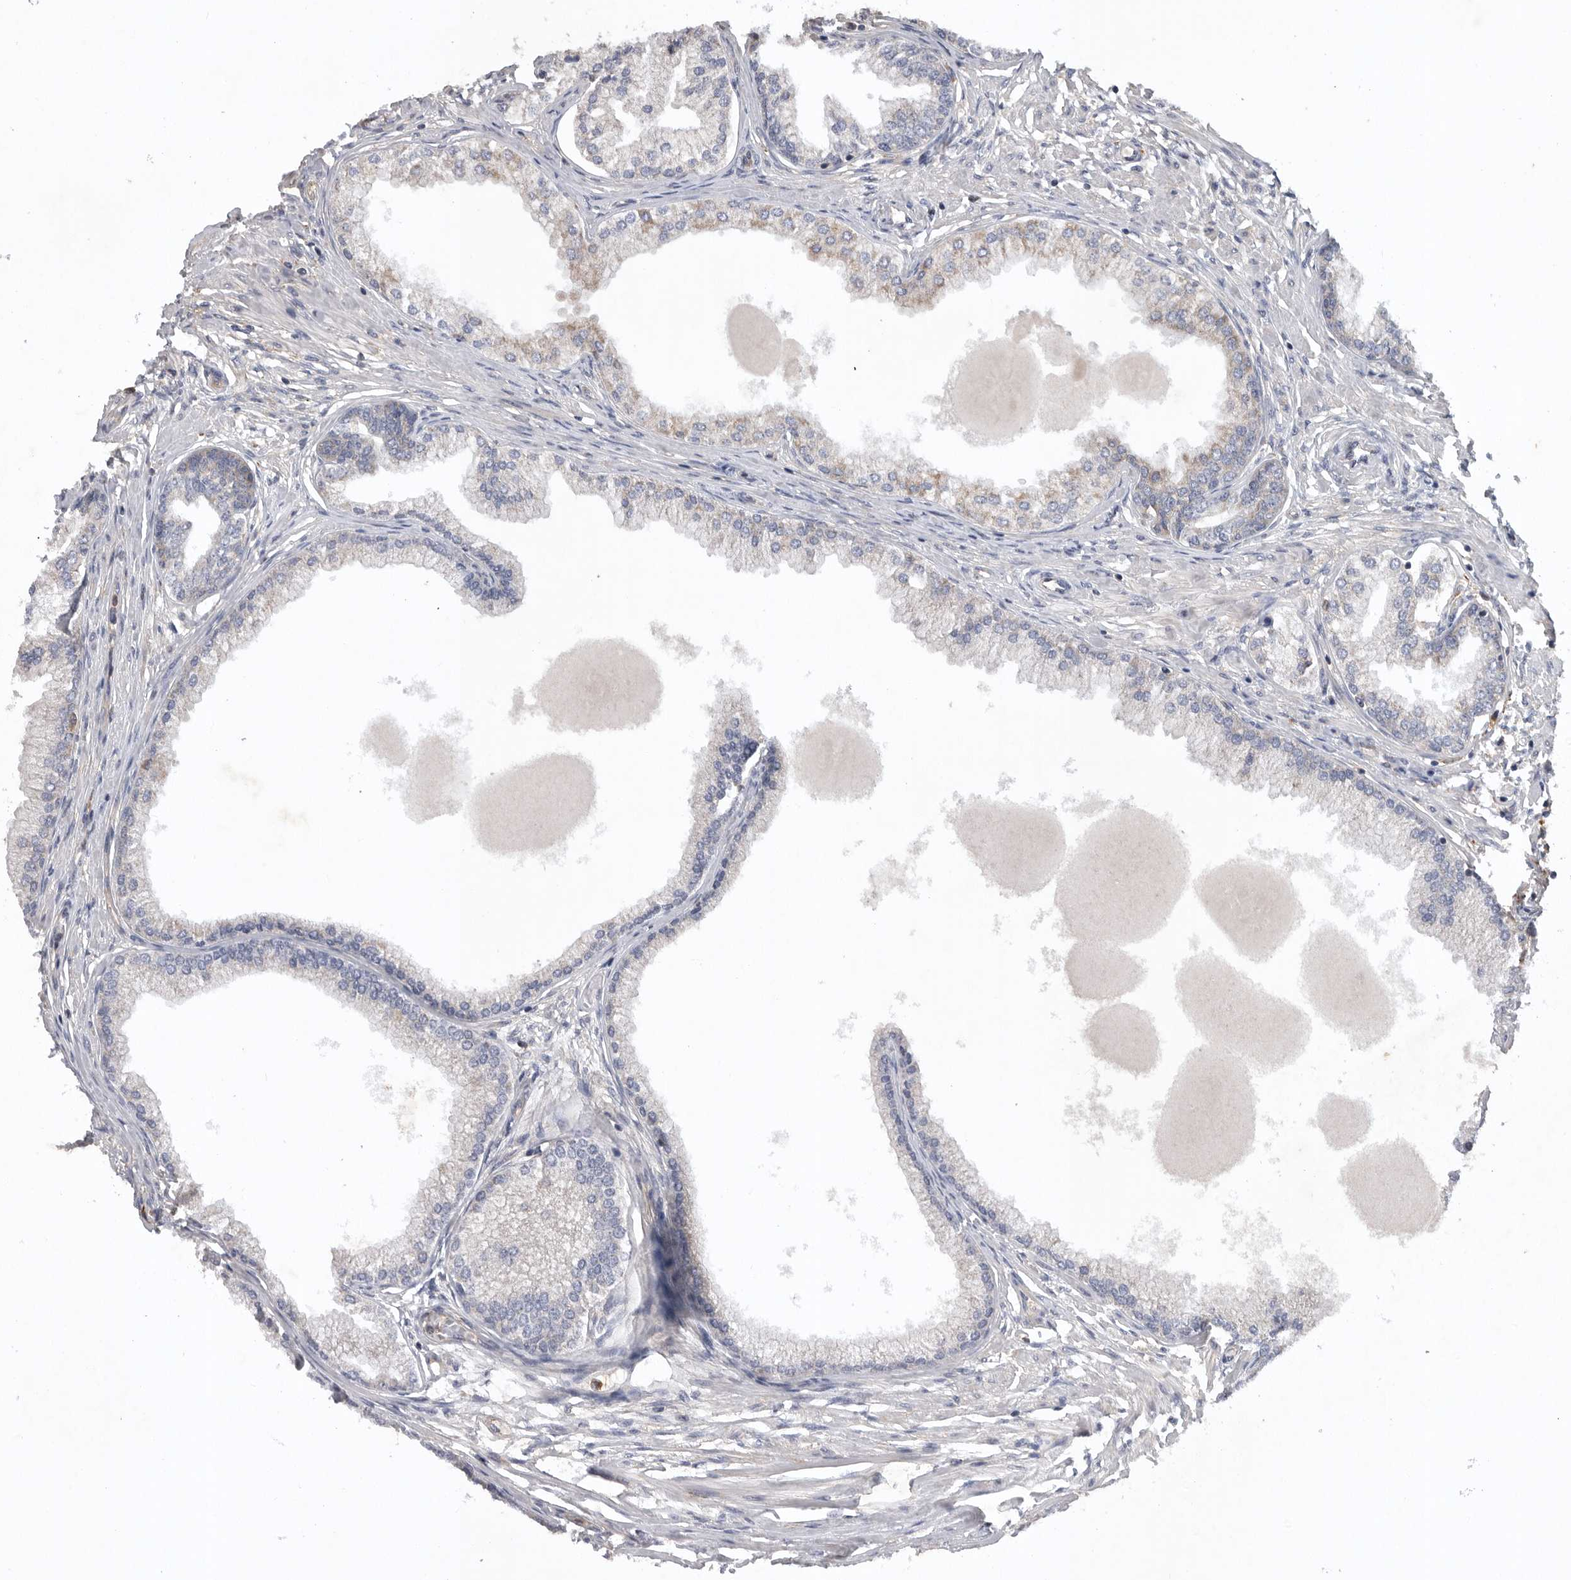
{"staining": {"intensity": "moderate", "quantity": "<25%", "location": "cytoplasmic/membranous"}, "tissue": "prostate", "cell_type": "Glandular cells", "image_type": "normal", "snomed": [{"axis": "morphology", "description": "Normal tissue, NOS"}, {"axis": "morphology", "description": "Urothelial carcinoma, Low grade"}, {"axis": "topography", "description": "Urinary bladder"}, {"axis": "topography", "description": "Prostate"}], "caption": "A brown stain shows moderate cytoplasmic/membranous staining of a protein in glandular cells of normal prostate. (Brightfield microscopy of DAB IHC at high magnification).", "gene": "C1orf109", "patient": {"sex": "male", "age": 60}}